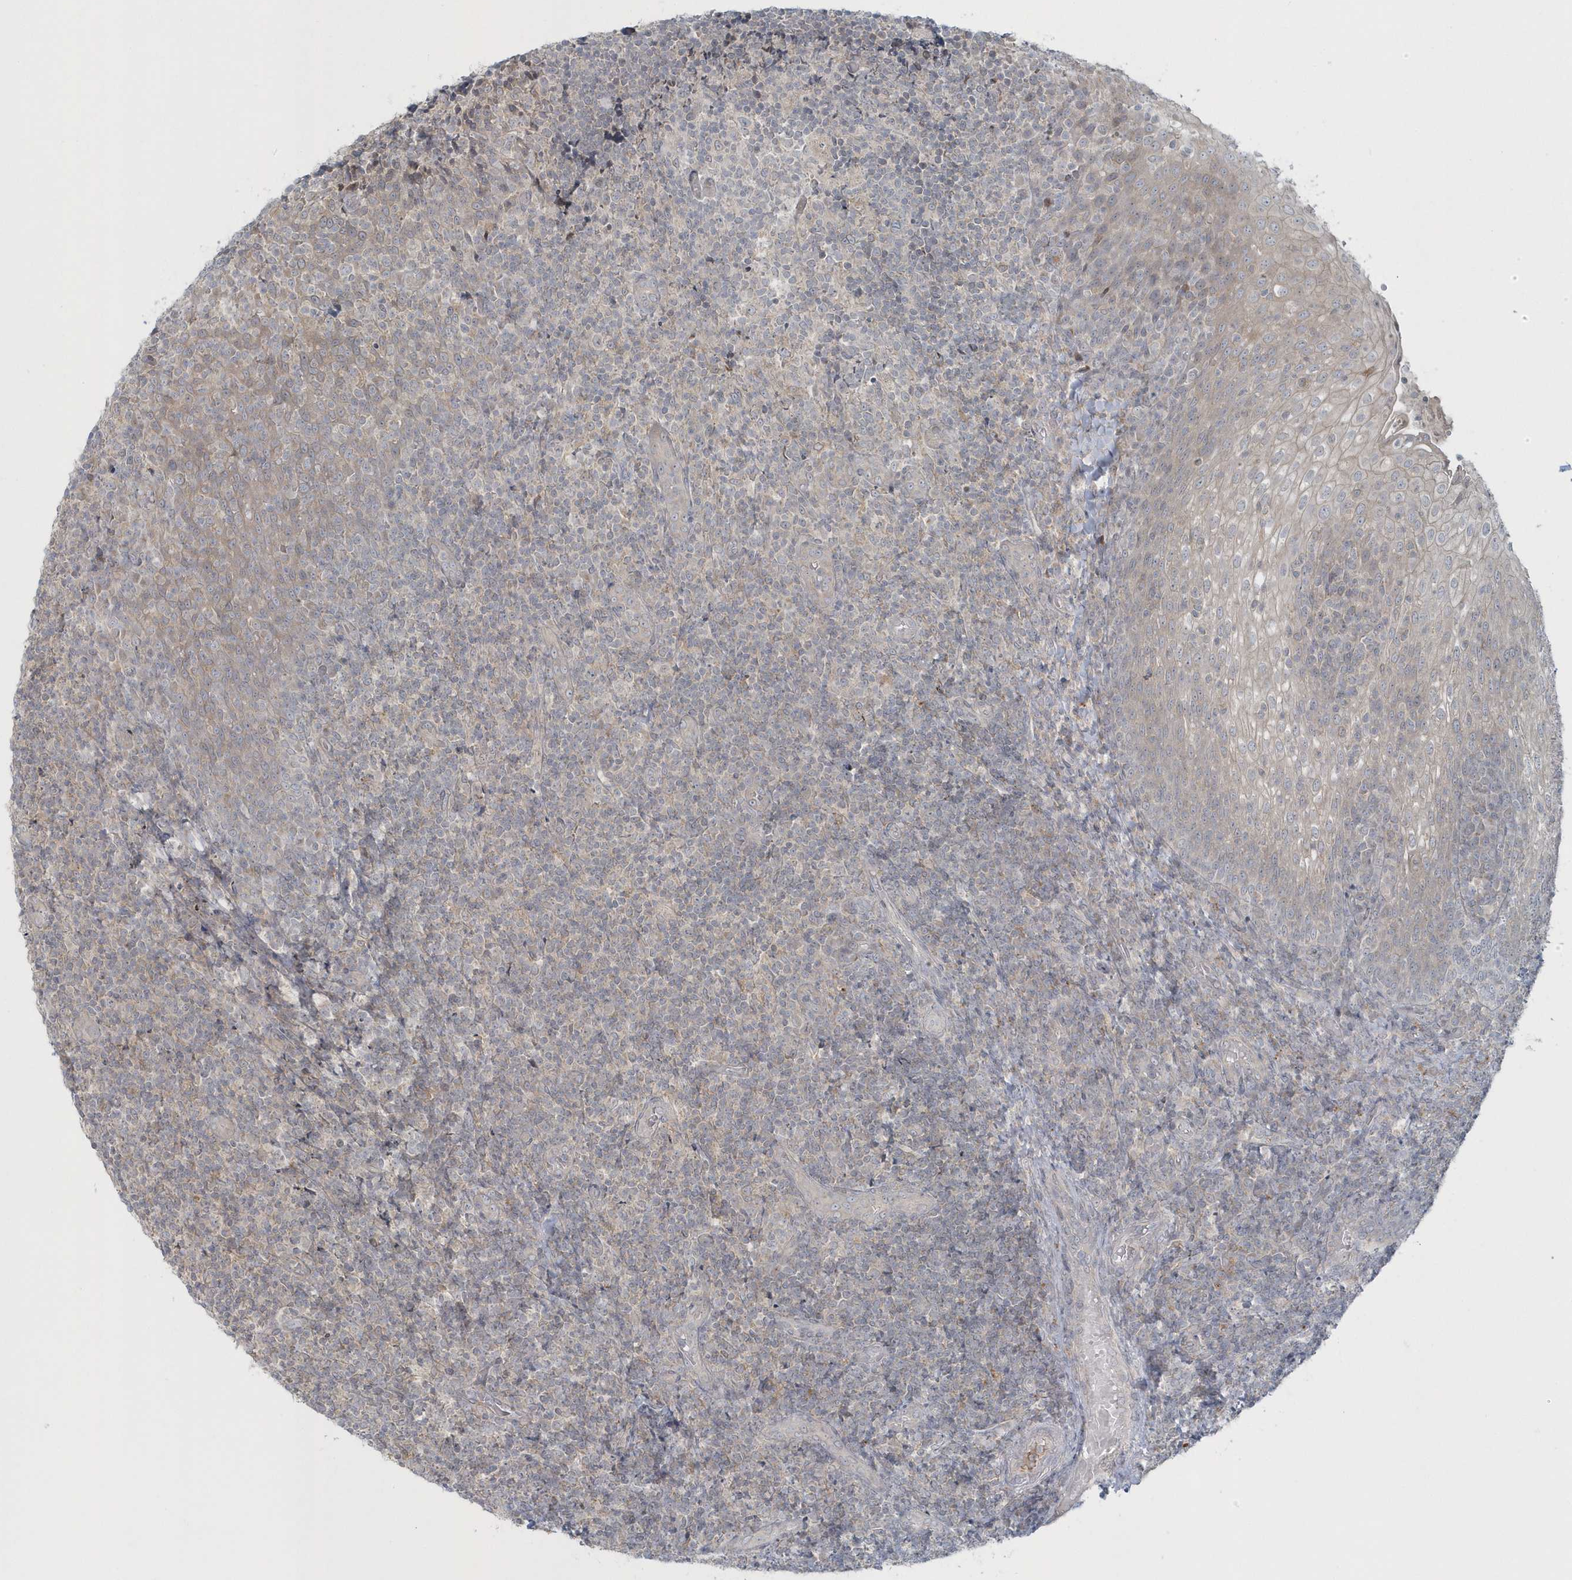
{"staining": {"intensity": "negative", "quantity": "none", "location": "none"}, "tissue": "tonsil", "cell_type": "Germinal center cells", "image_type": "normal", "snomed": [{"axis": "morphology", "description": "Normal tissue, NOS"}, {"axis": "topography", "description": "Tonsil"}], "caption": "This is an IHC image of unremarkable human tonsil. There is no positivity in germinal center cells.", "gene": "BLTP3A", "patient": {"sex": "female", "age": 19}}